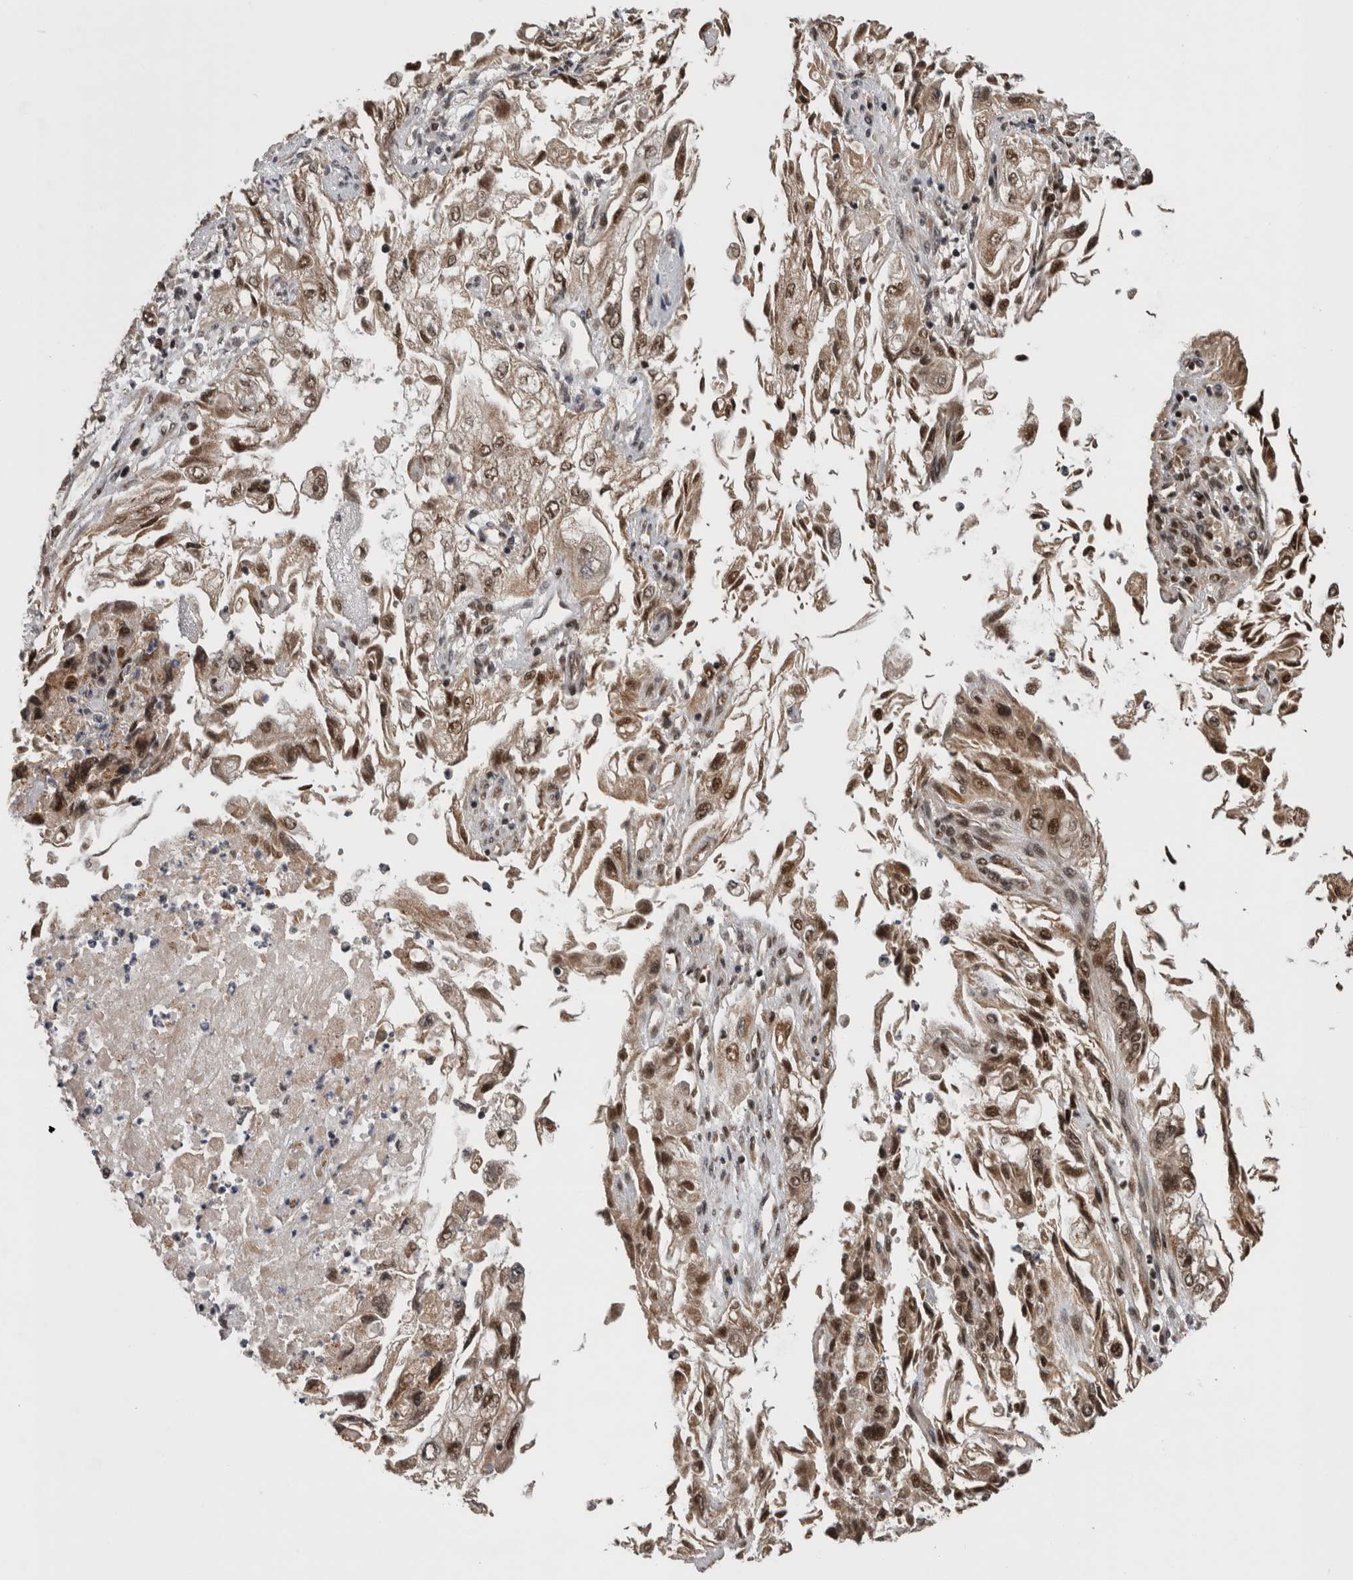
{"staining": {"intensity": "weak", "quantity": ">75%", "location": "nuclear"}, "tissue": "endometrial cancer", "cell_type": "Tumor cells", "image_type": "cancer", "snomed": [{"axis": "morphology", "description": "Adenocarcinoma, NOS"}, {"axis": "topography", "description": "Endometrium"}], "caption": "A low amount of weak nuclear positivity is seen in about >75% of tumor cells in endometrial cancer tissue. The protein is shown in brown color, while the nuclei are stained blue.", "gene": "CPSF2", "patient": {"sex": "female", "age": 49}}